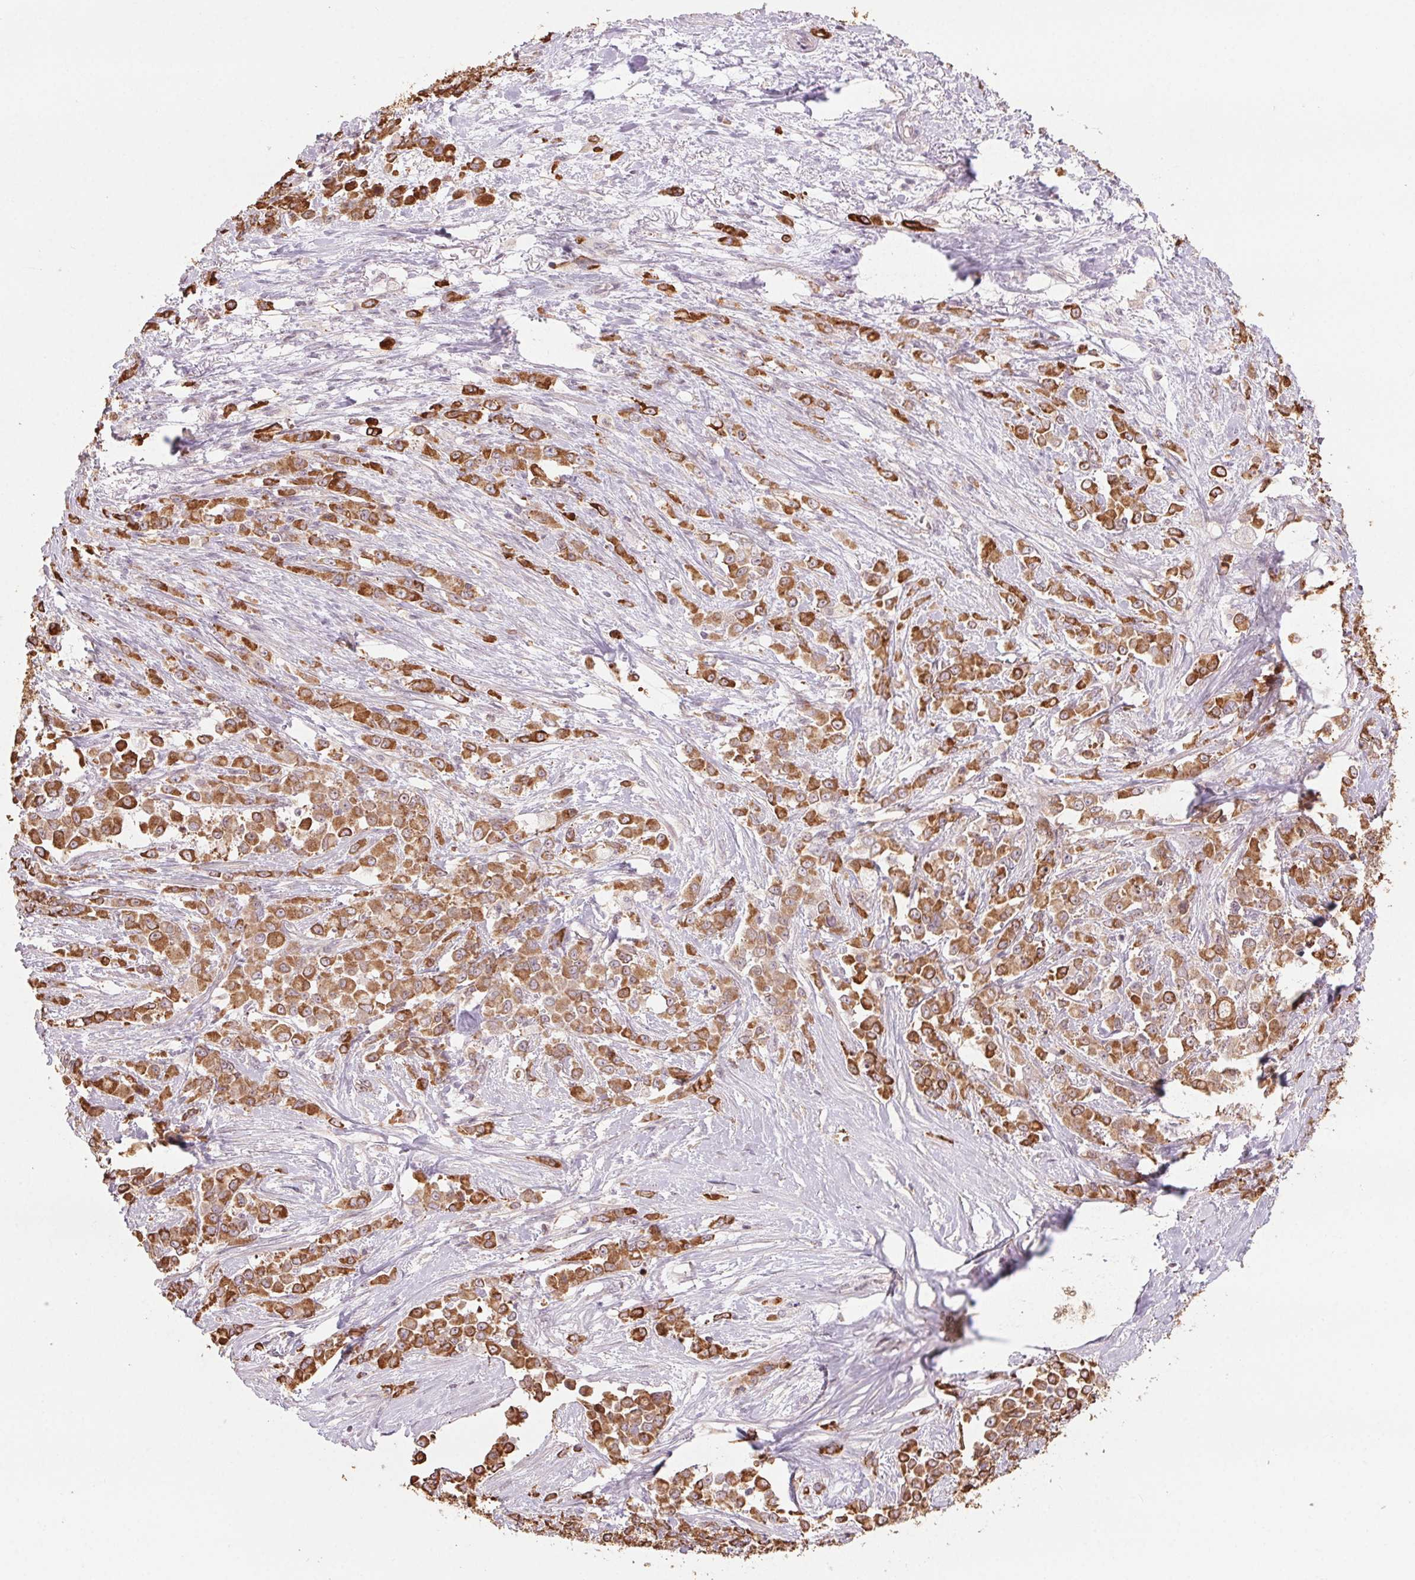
{"staining": {"intensity": "strong", "quantity": ">75%", "location": "cytoplasmic/membranous"}, "tissue": "stomach cancer", "cell_type": "Tumor cells", "image_type": "cancer", "snomed": [{"axis": "morphology", "description": "Adenocarcinoma, NOS"}, {"axis": "topography", "description": "Stomach"}], "caption": "Stomach cancer (adenocarcinoma) was stained to show a protein in brown. There is high levels of strong cytoplasmic/membranous positivity in about >75% of tumor cells. The staining was performed using DAB (3,3'-diaminobenzidine), with brown indicating positive protein expression. Nuclei are stained blue with hematoxylin.", "gene": "HHLA2", "patient": {"sex": "female", "age": 76}}